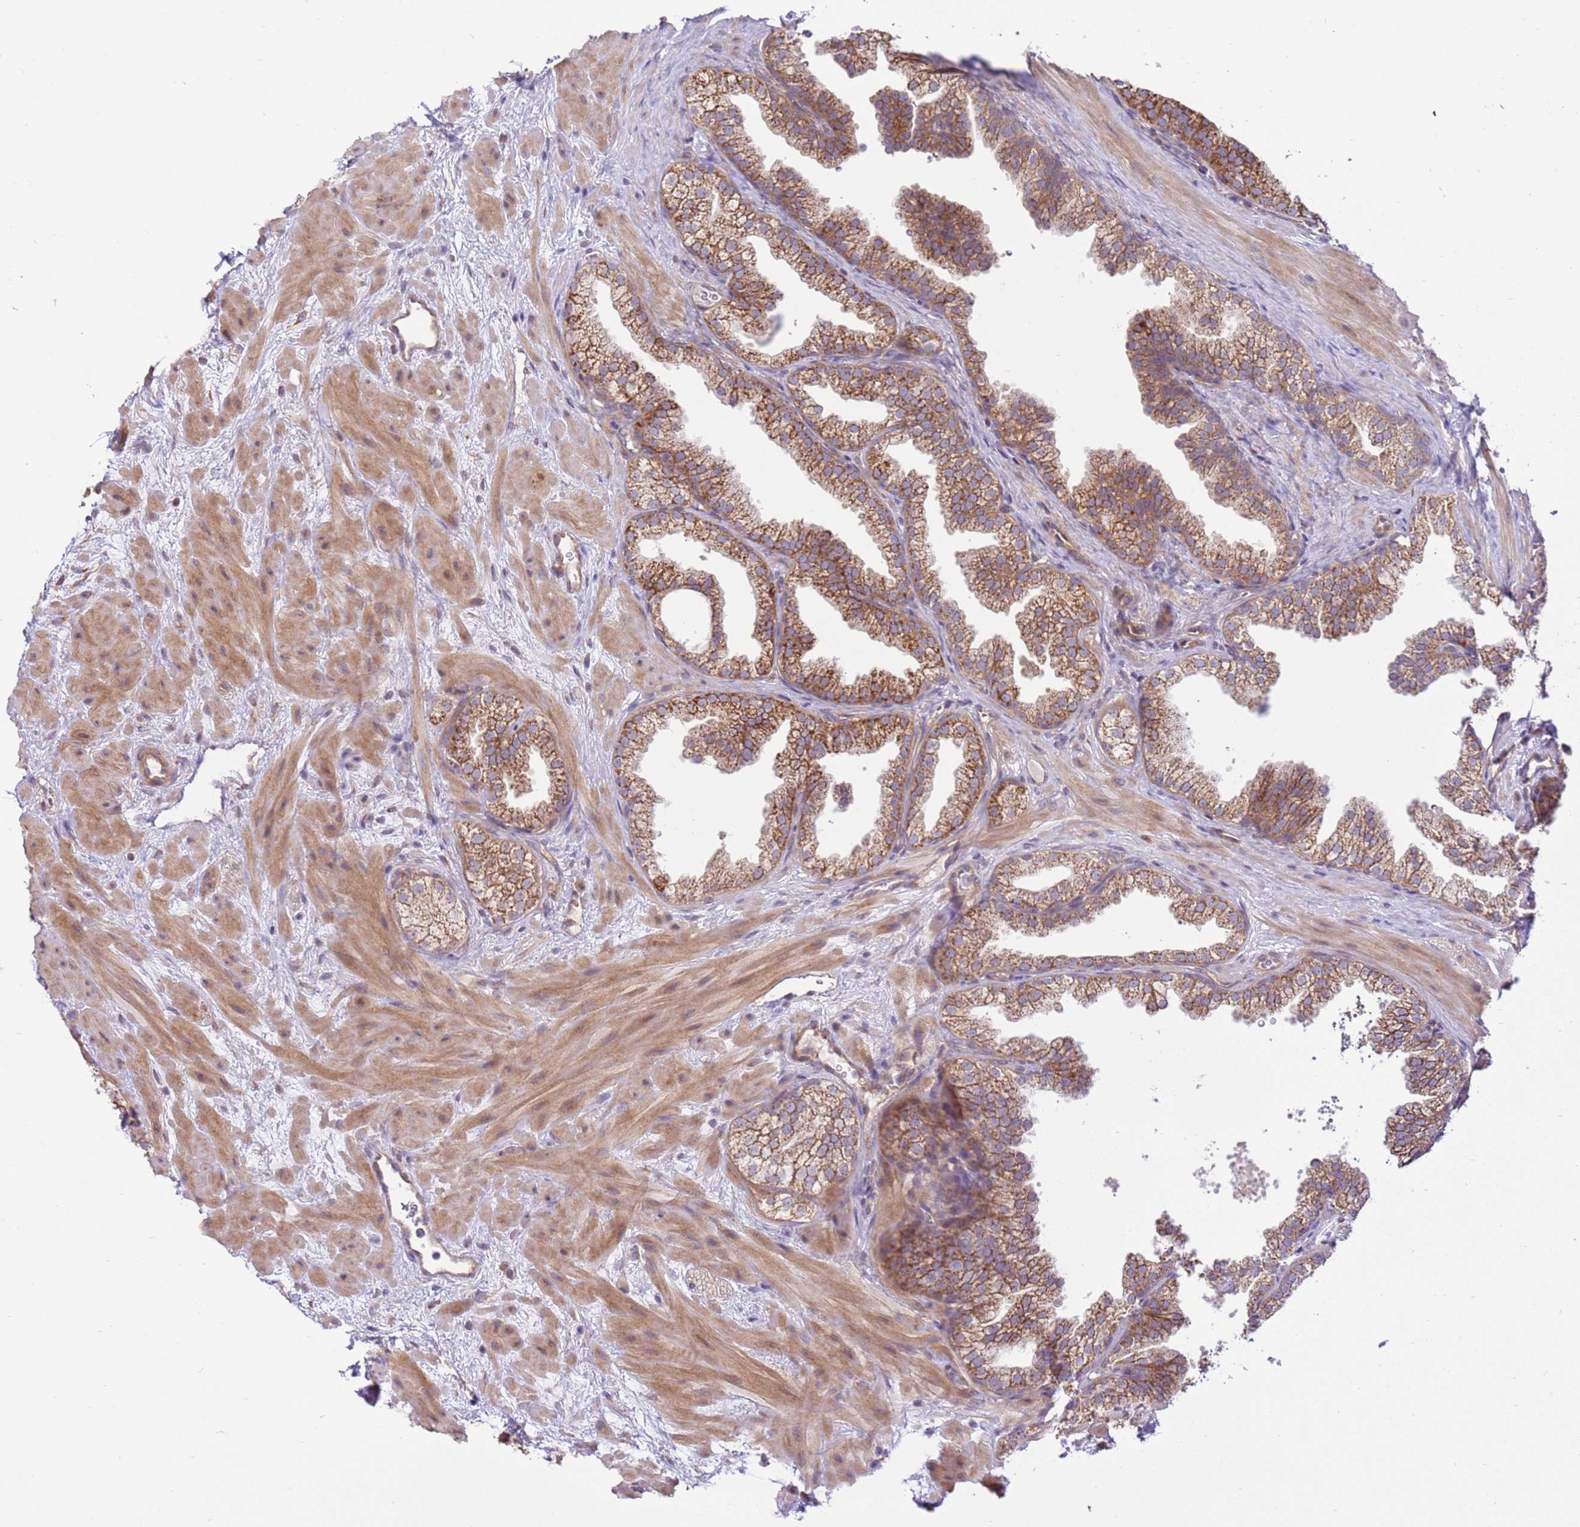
{"staining": {"intensity": "moderate", "quantity": ">75%", "location": "cytoplasmic/membranous"}, "tissue": "prostate", "cell_type": "Glandular cells", "image_type": "normal", "snomed": [{"axis": "morphology", "description": "Normal tissue, NOS"}, {"axis": "topography", "description": "Prostate"}], "caption": "Immunohistochemical staining of normal prostate reveals >75% levels of moderate cytoplasmic/membranous protein staining in about >75% of glandular cells. (DAB (3,3'-diaminobenzidine) IHC with brightfield microscopy, high magnification).", "gene": "SCARA3", "patient": {"sex": "male", "age": 37}}